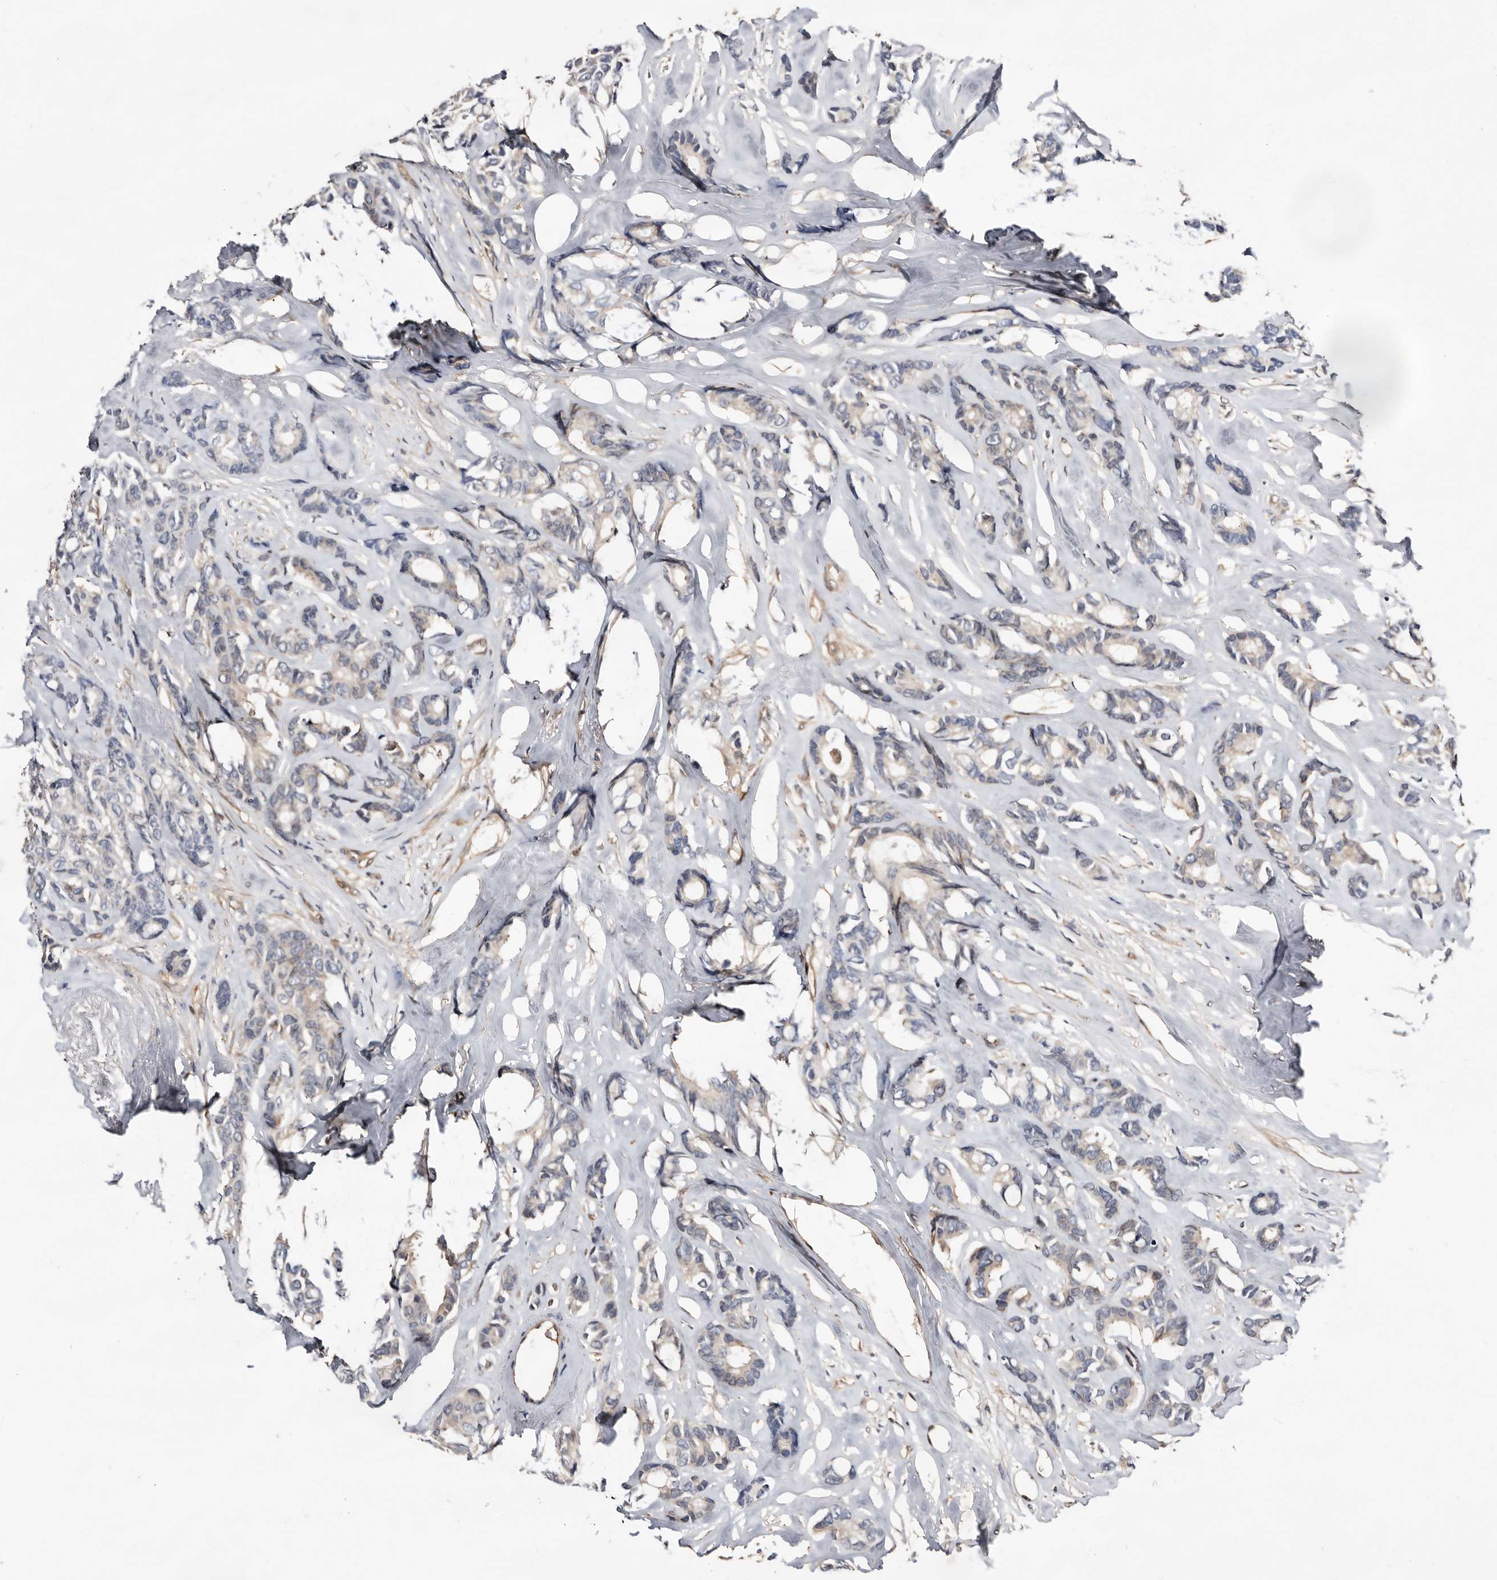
{"staining": {"intensity": "negative", "quantity": "none", "location": "none"}, "tissue": "breast cancer", "cell_type": "Tumor cells", "image_type": "cancer", "snomed": [{"axis": "morphology", "description": "Duct carcinoma"}, {"axis": "topography", "description": "Breast"}], "caption": "DAB immunohistochemical staining of breast cancer (infiltrating ductal carcinoma) demonstrates no significant staining in tumor cells. Nuclei are stained in blue.", "gene": "TP53I3", "patient": {"sex": "female", "age": 87}}